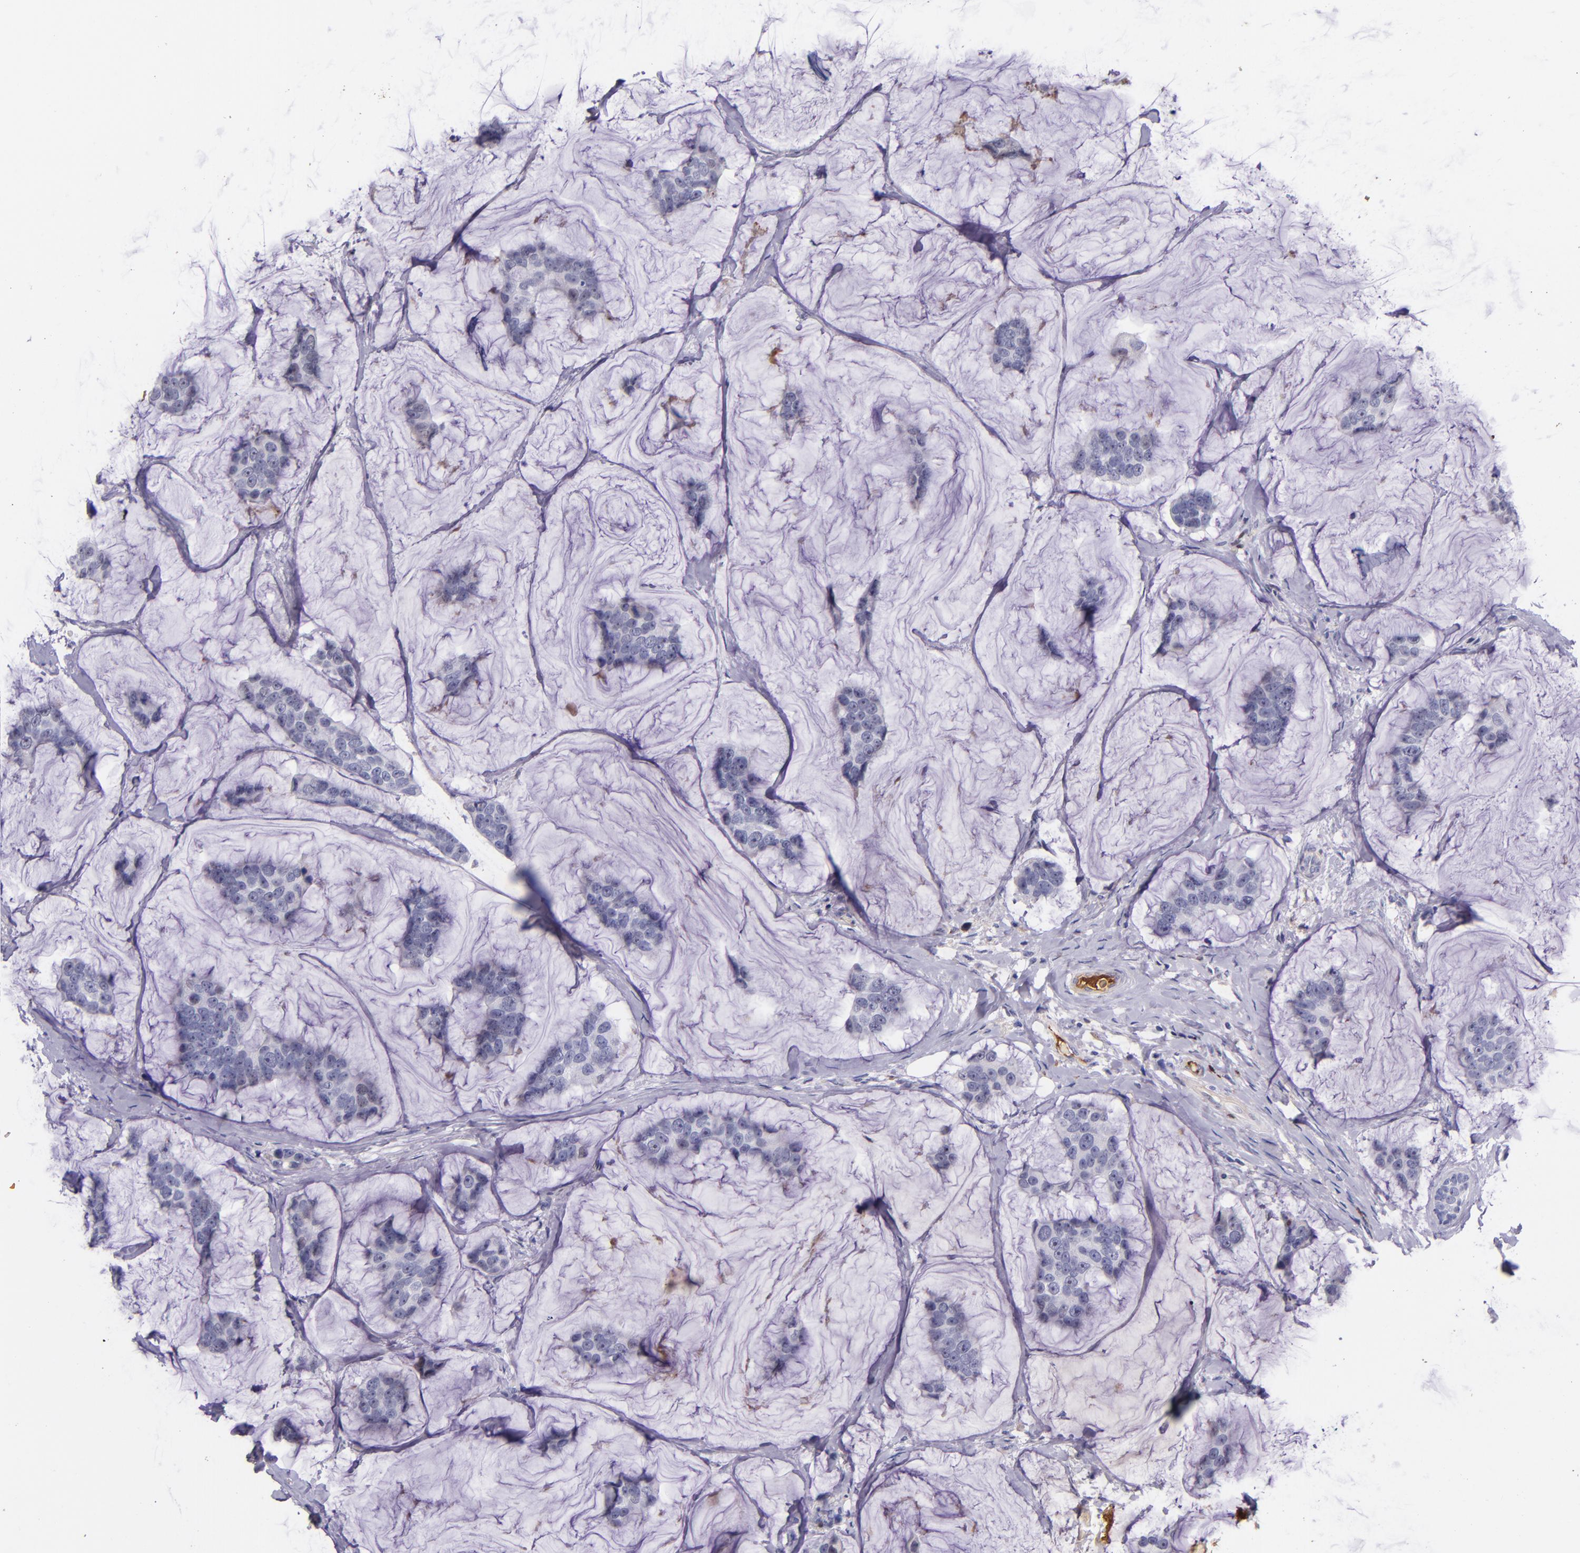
{"staining": {"intensity": "negative", "quantity": "none", "location": "none"}, "tissue": "breast cancer", "cell_type": "Tumor cells", "image_type": "cancer", "snomed": [{"axis": "morphology", "description": "Normal tissue, NOS"}, {"axis": "morphology", "description": "Duct carcinoma"}, {"axis": "topography", "description": "Breast"}], "caption": "DAB immunohistochemical staining of breast cancer demonstrates no significant staining in tumor cells. The staining is performed using DAB brown chromogen with nuclei counter-stained in using hematoxylin.", "gene": "KNG1", "patient": {"sex": "female", "age": 50}}